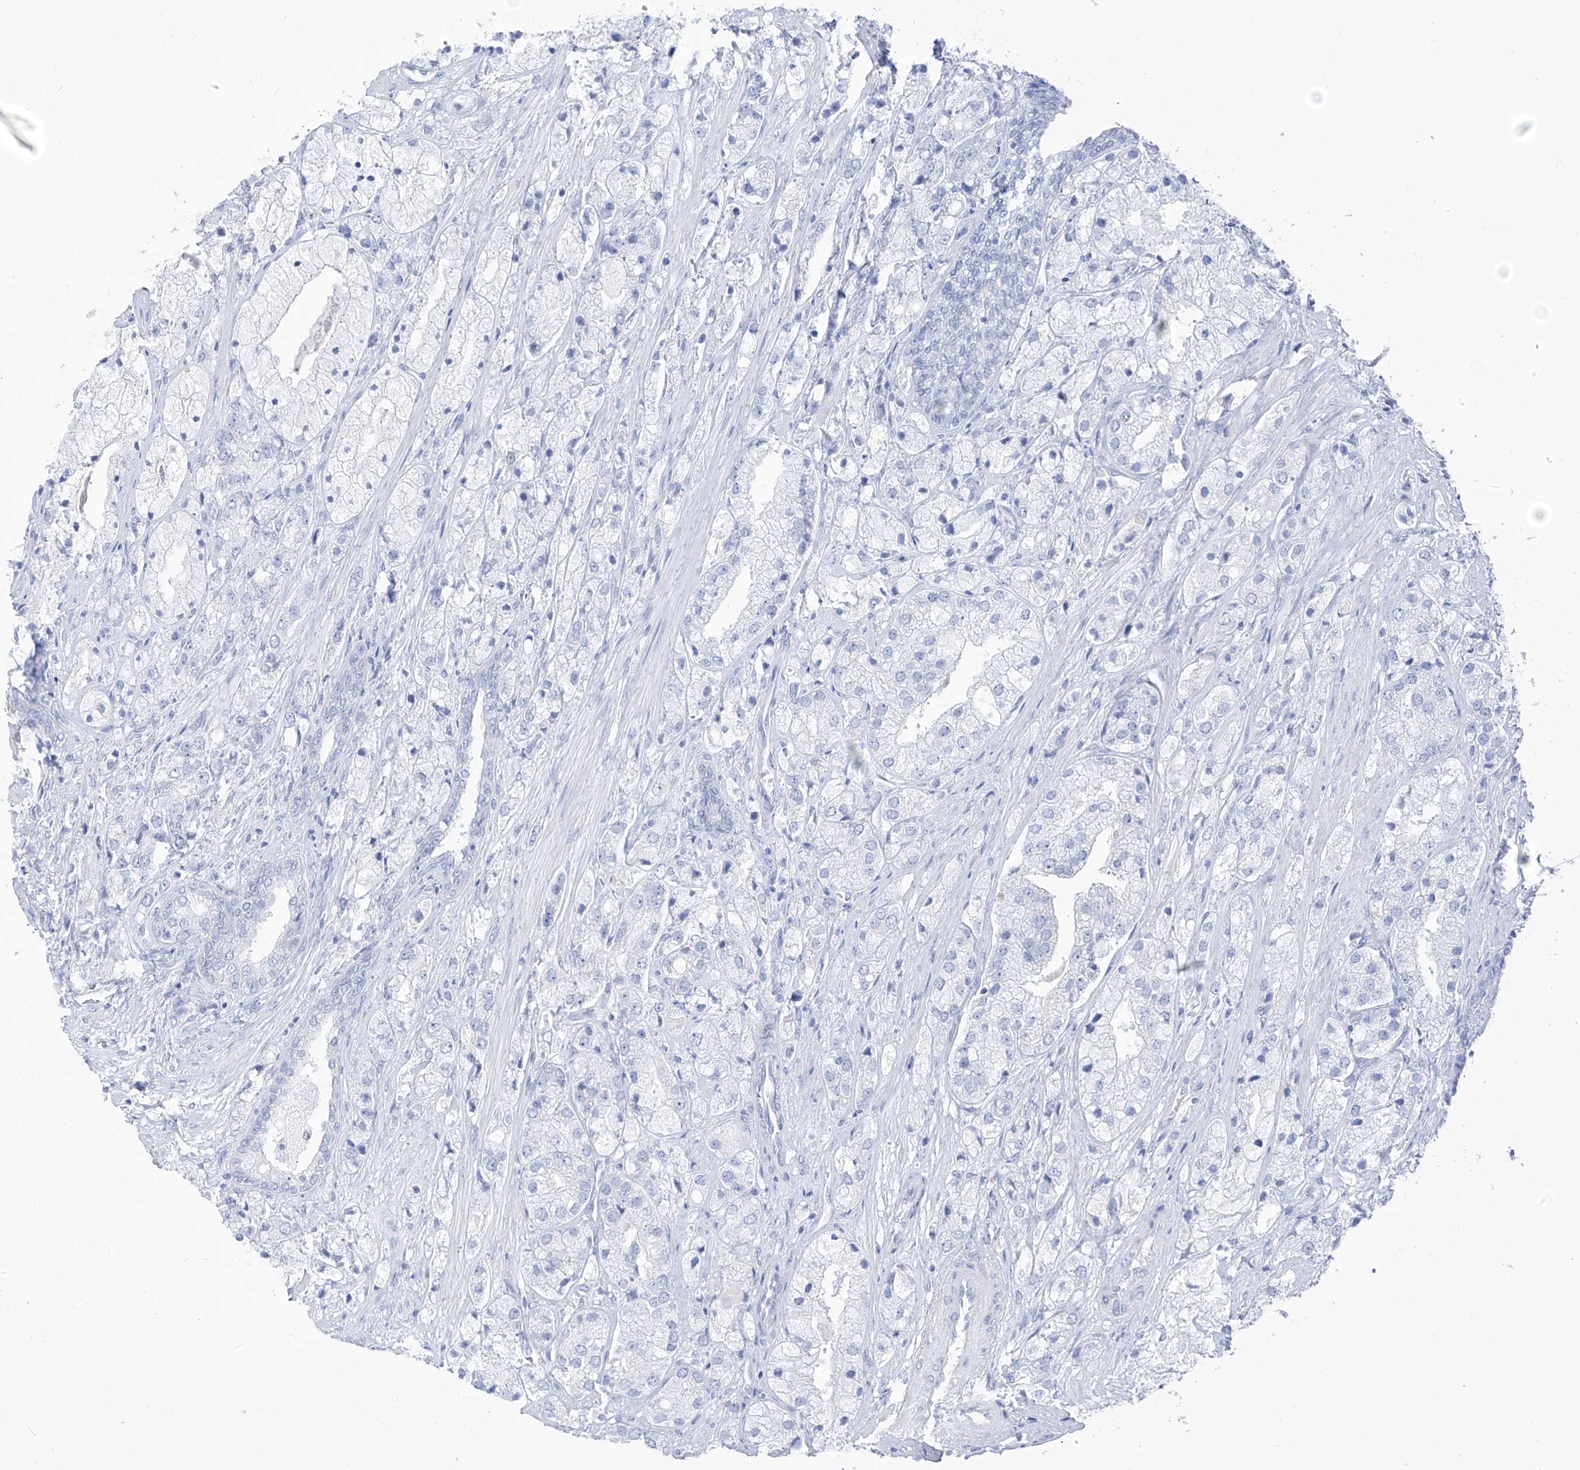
{"staining": {"intensity": "negative", "quantity": "none", "location": "none"}, "tissue": "prostate cancer", "cell_type": "Tumor cells", "image_type": "cancer", "snomed": [{"axis": "morphology", "description": "Adenocarcinoma, High grade"}, {"axis": "topography", "description": "Prostate"}], "caption": "Tumor cells show no significant expression in prostate cancer (adenocarcinoma (high-grade)).", "gene": "RCN2", "patient": {"sex": "male", "age": 50}}